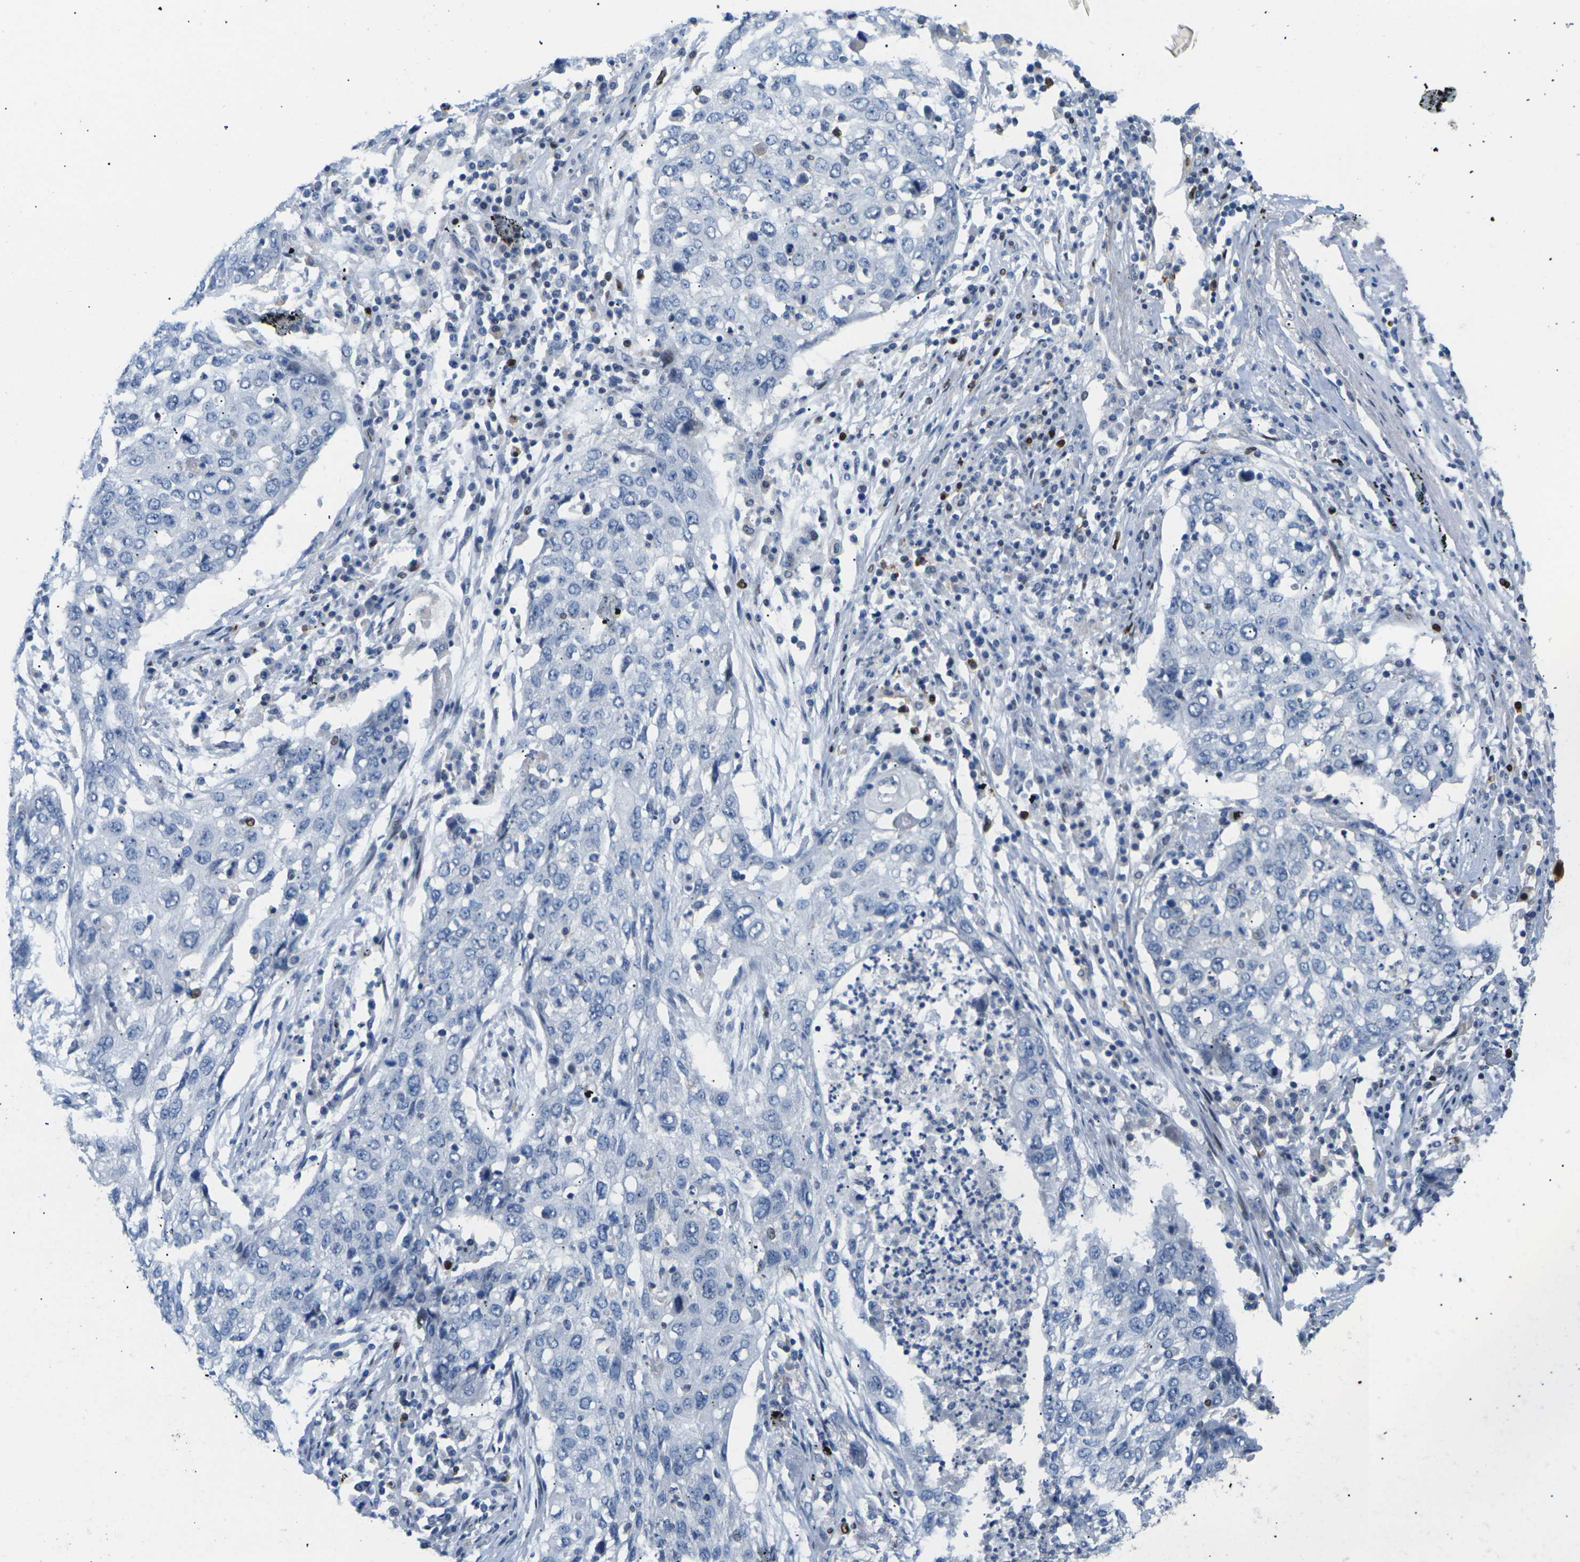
{"staining": {"intensity": "negative", "quantity": "none", "location": "none"}, "tissue": "lung cancer", "cell_type": "Tumor cells", "image_type": "cancer", "snomed": [{"axis": "morphology", "description": "Squamous cell carcinoma, NOS"}, {"axis": "topography", "description": "Lung"}], "caption": "This is an IHC image of human lung cancer. There is no staining in tumor cells.", "gene": "RPS6KA3", "patient": {"sex": "female", "age": 63}}